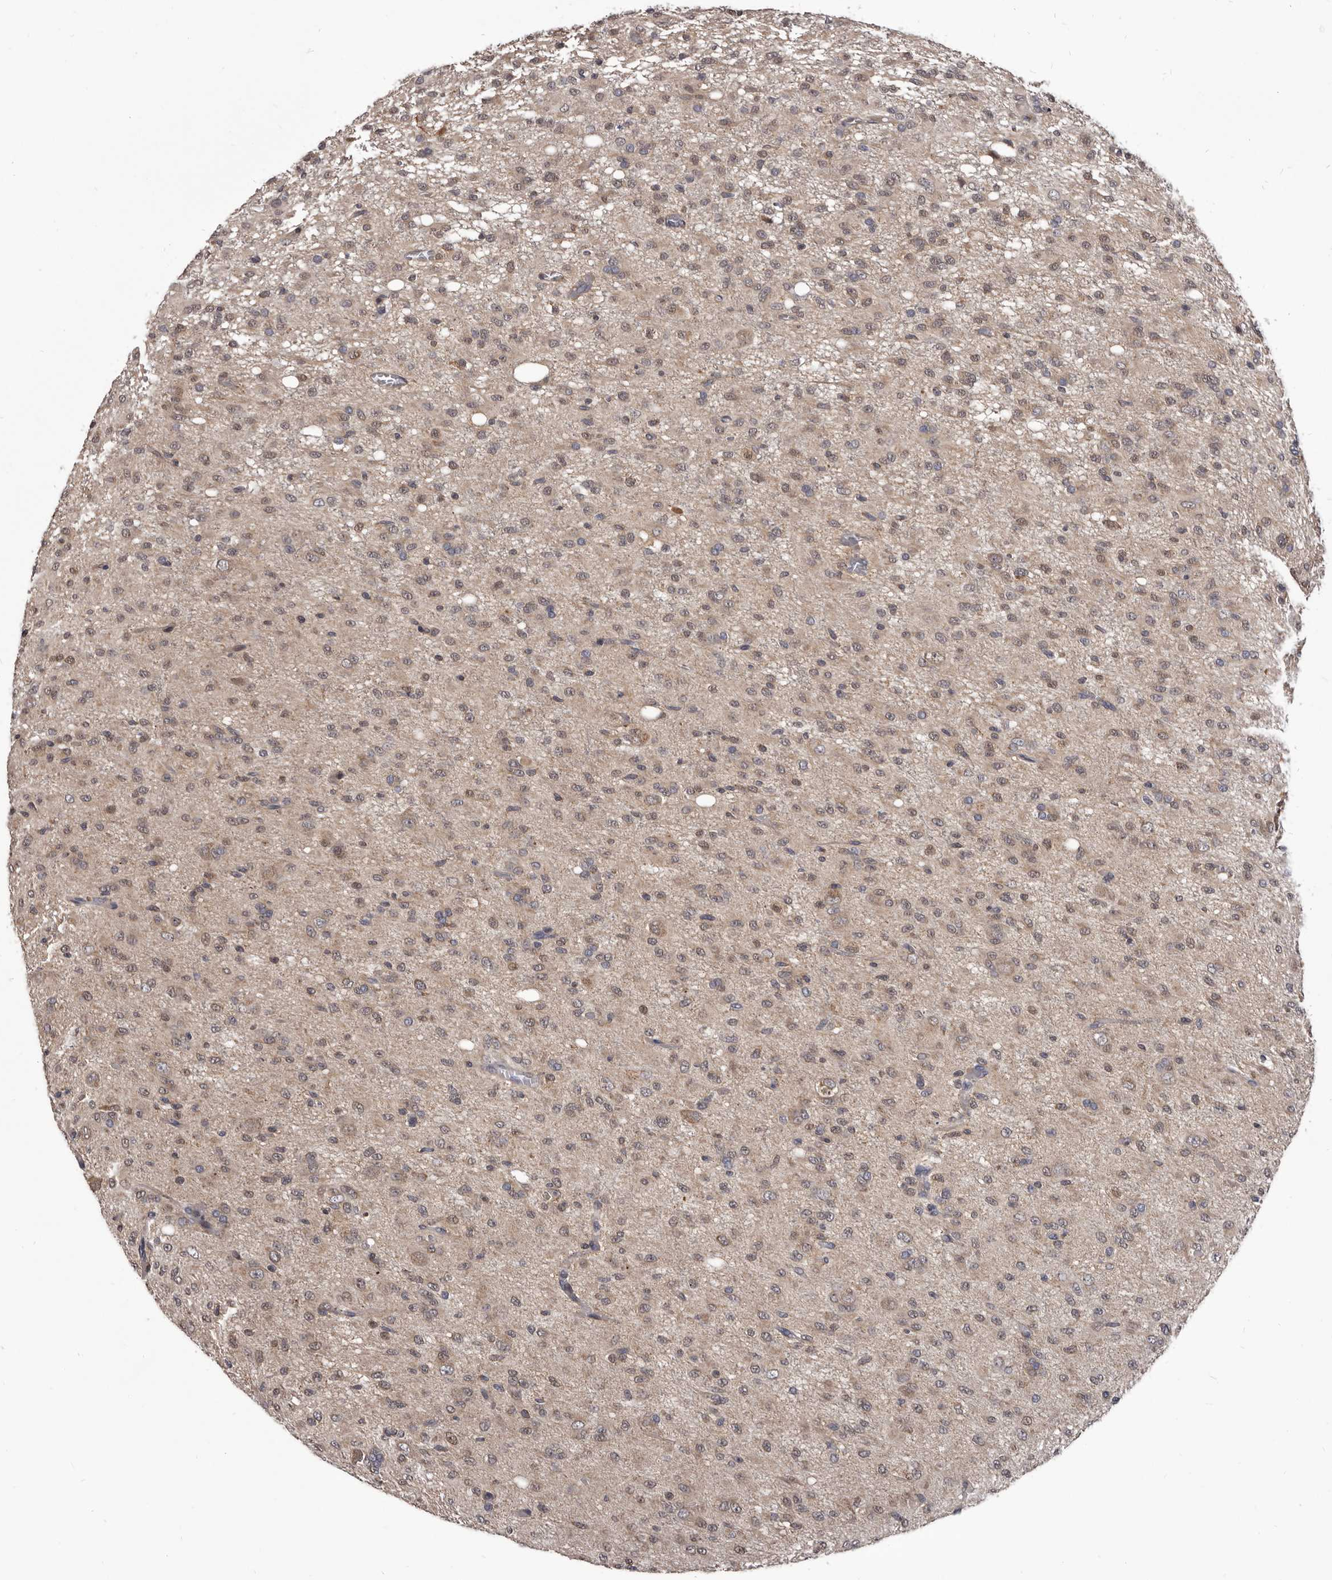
{"staining": {"intensity": "weak", "quantity": ">75%", "location": "cytoplasmic/membranous,nuclear"}, "tissue": "glioma", "cell_type": "Tumor cells", "image_type": "cancer", "snomed": [{"axis": "morphology", "description": "Glioma, malignant, High grade"}, {"axis": "topography", "description": "Brain"}], "caption": "High-power microscopy captured an immunohistochemistry image of malignant glioma (high-grade), revealing weak cytoplasmic/membranous and nuclear staining in approximately >75% of tumor cells.", "gene": "MAP3K14", "patient": {"sex": "female", "age": 59}}